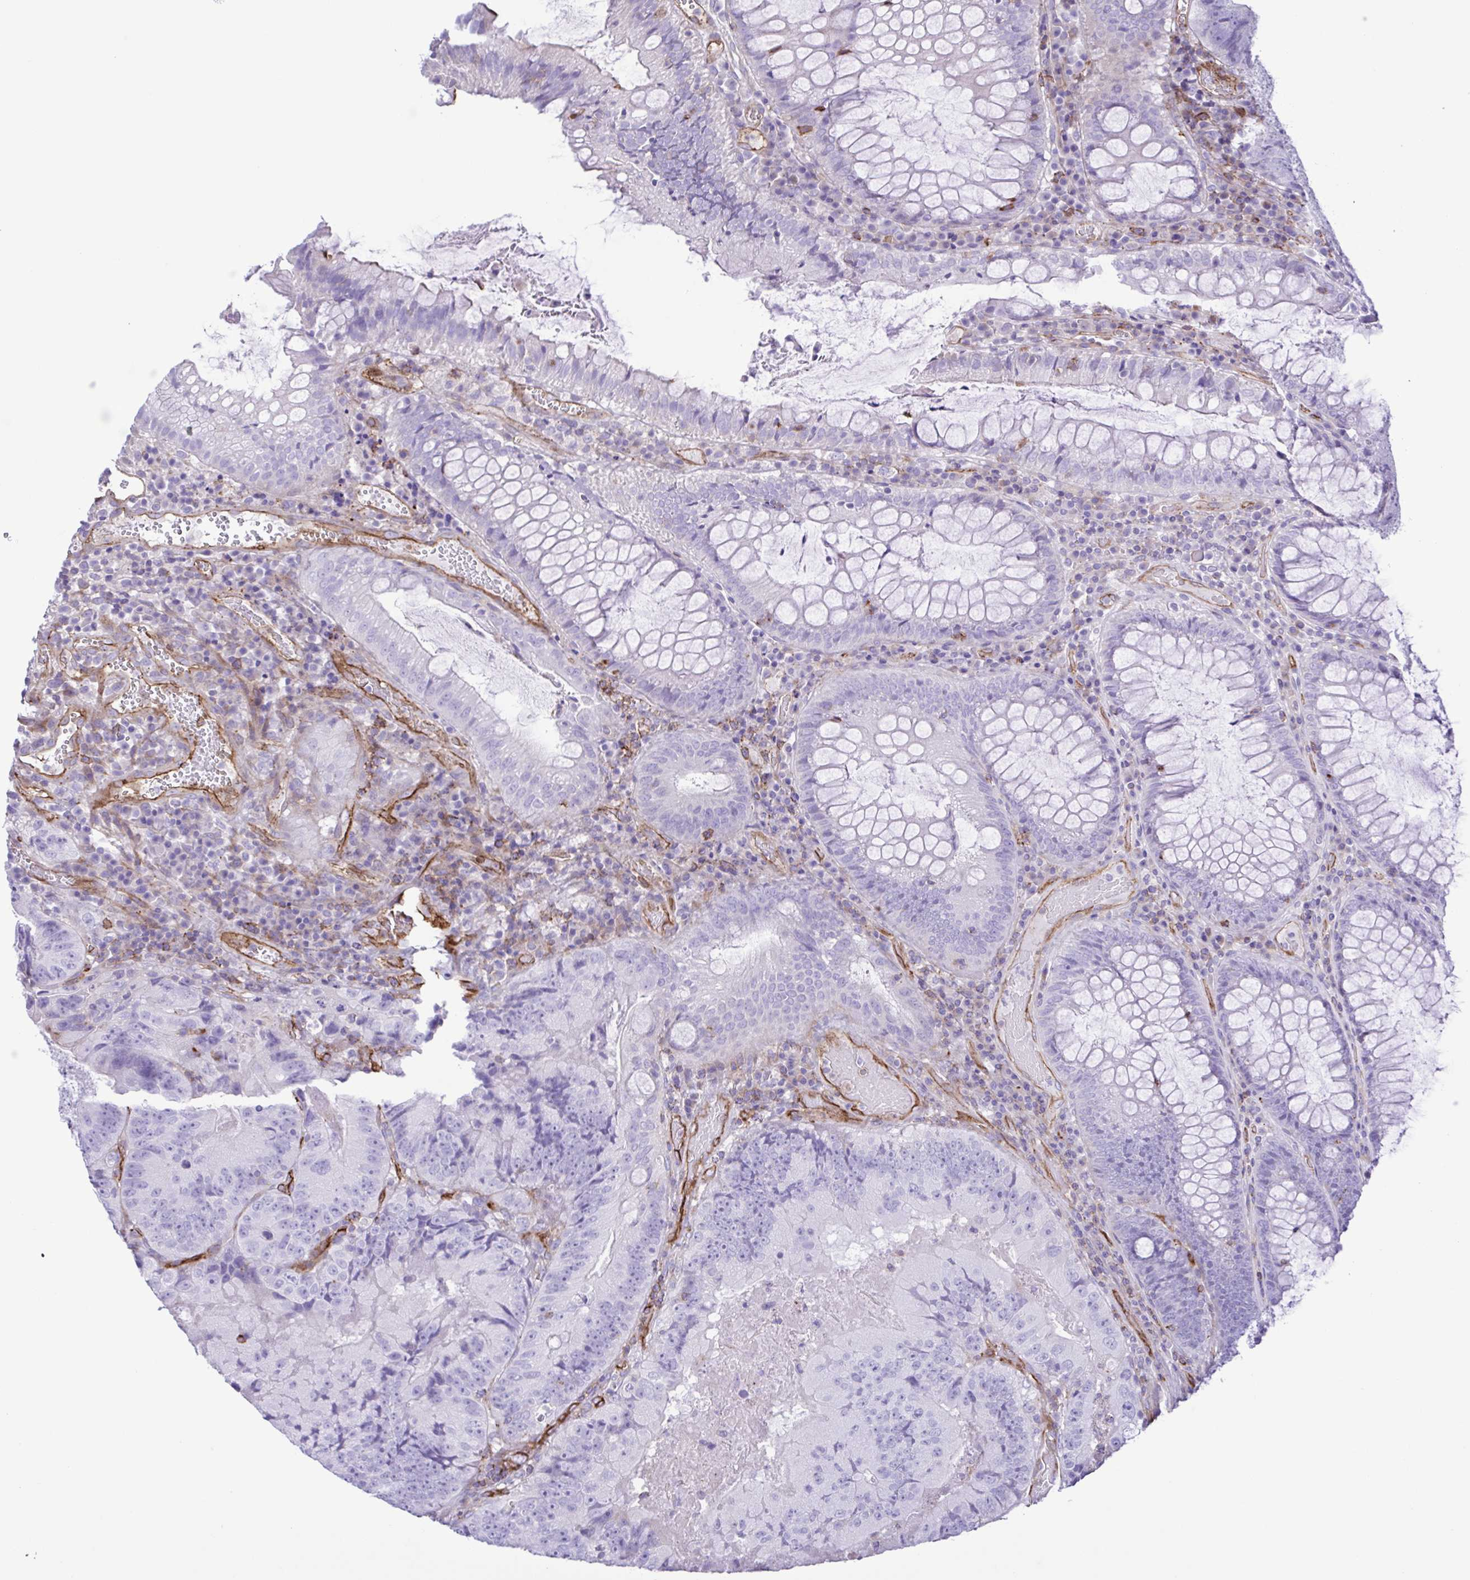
{"staining": {"intensity": "negative", "quantity": "none", "location": "none"}, "tissue": "colorectal cancer", "cell_type": "Tumor cells", "image_type": "cancer", "snomed": [{"axis": "morphology", "description": "Adenocarcinoma, NOS"}, {"axis": "topography", "description": "Colon"}], "caption": "Tumor cells show no significant staining in colorectal cancer. (DAB (3,3'-diaminobenzidine) immunohistochemistry, high magnification).", "gene": "FLT1", "patient": {"sex": "female", "age": 86}}